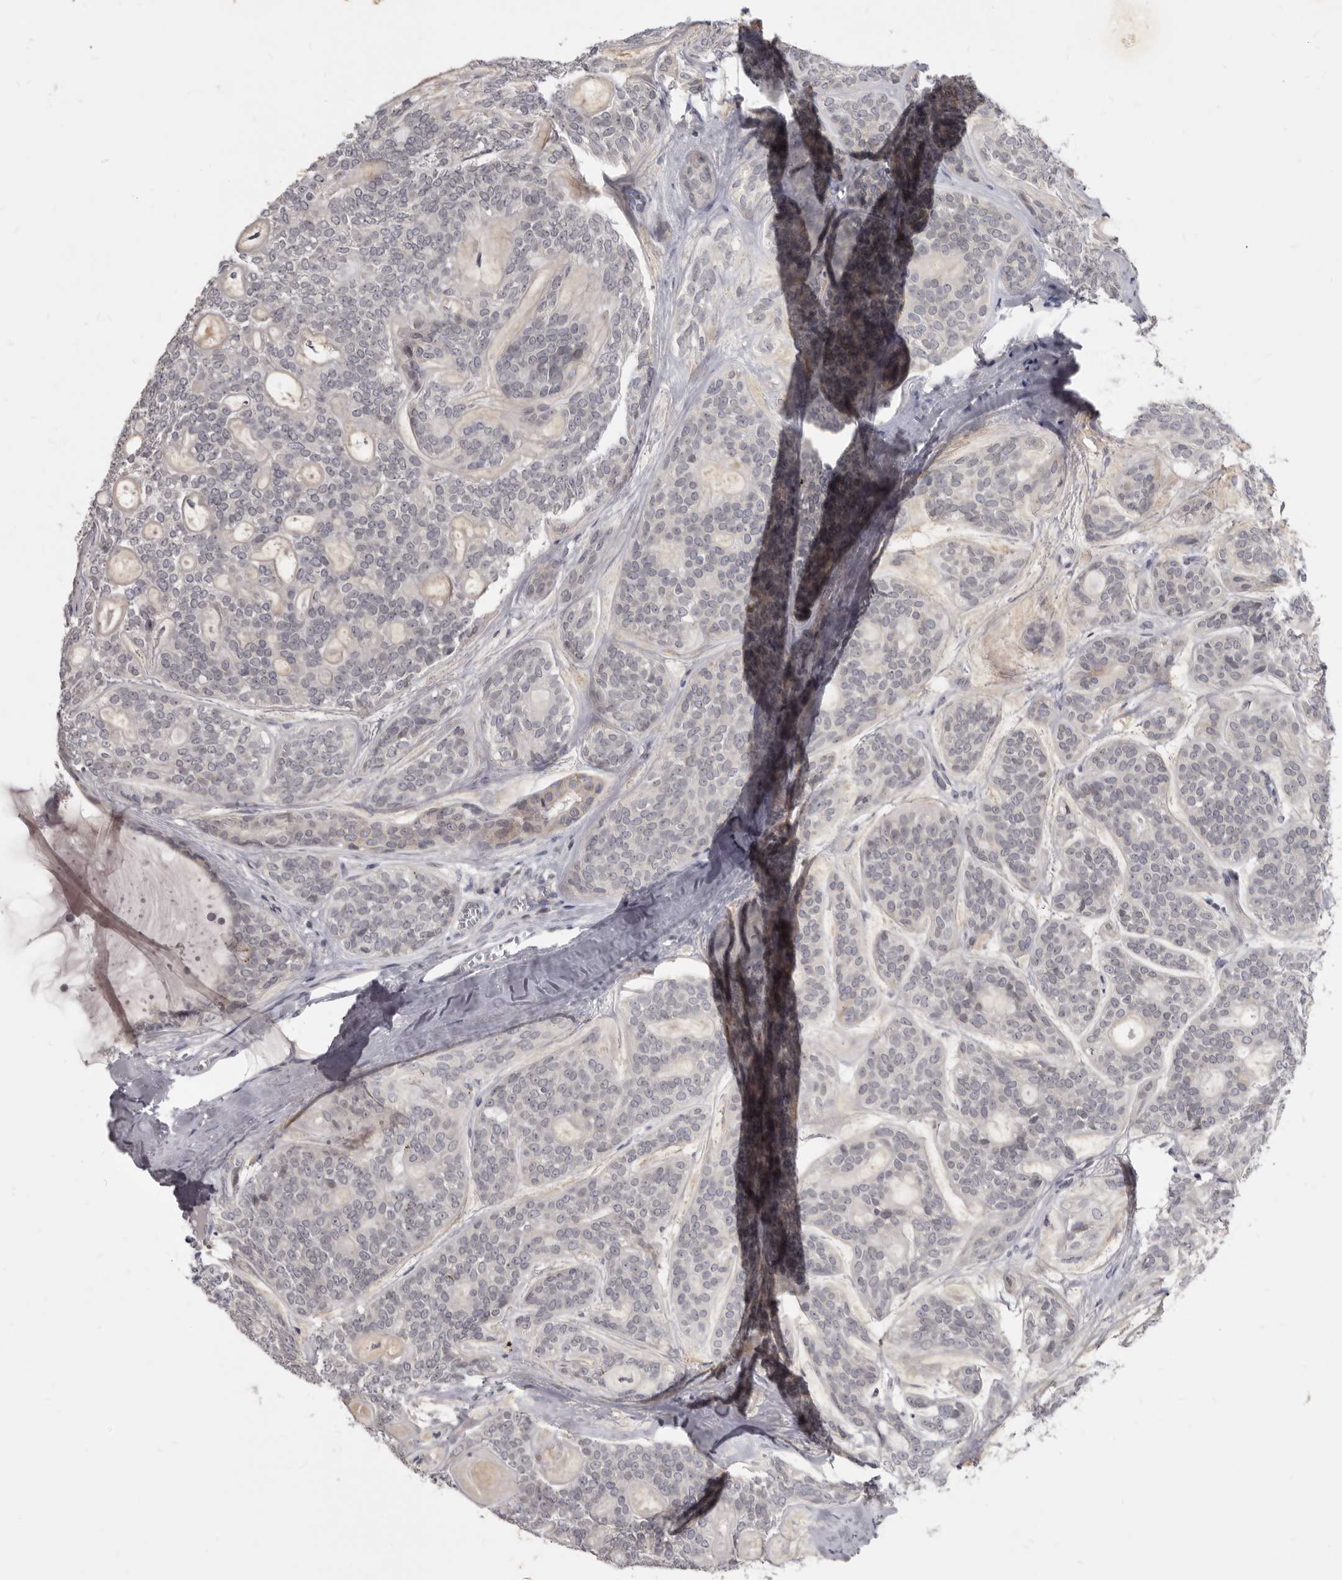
{"staining": {"intensity": "negative", "quantity": "none", "location": "none"}, "tissue": "head and neck cancer", "cell_type": "Tumor cells", "image_type": "cancer", "snomed": [{"axis": "morphology", "description": "Adenocarcinoma, NOS"}, {"axis": "topography", "description": "Head-Neck"}], "caption": "Immunohistochemical staining of head and neck cancer exhibits no significant staining in tumor cells.", "gene": "SULT1E1", "patient": {"sex": "male", "age": 66}}